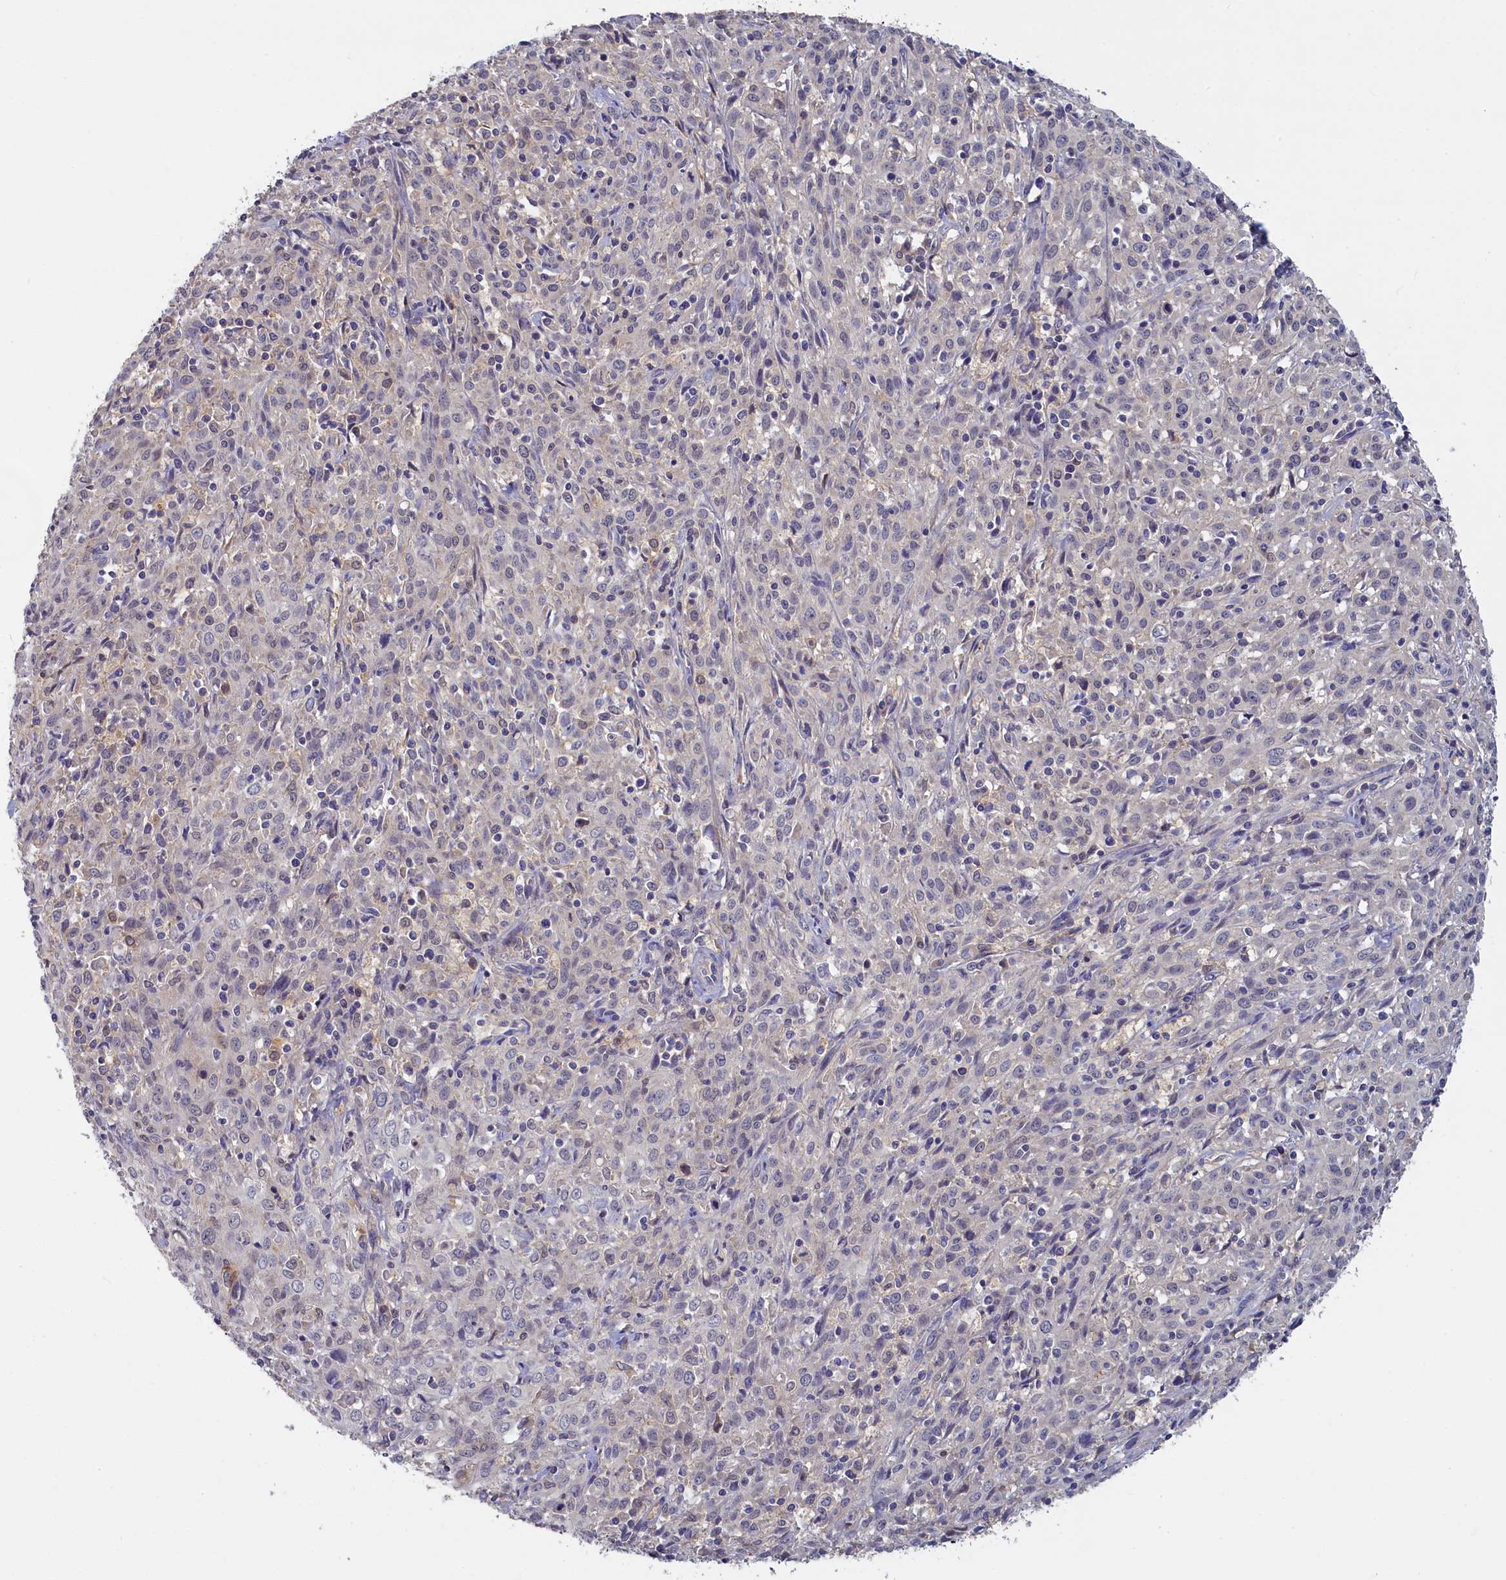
{"staining": {"intensity": "negative", "quantity": "none", "location": "none"}, "tissue": "cervical cancer", "cell_type": "Tumor cells", "image_type": "cancer", "snomed": [{"axis": "morphology", "description": "Squamous cell carcinoma, NOS"}, {"axis": "topography", "description": "Cervix"}], "caption": "This is a histopathology image of immunohistochemistry staining of cervical squamous cell carcinoma, which shows no positivity in tumor cells. Nuclei are stained in blue.", "gene": "UCHL3", "patient": {"sex": "female", "age": 57}}